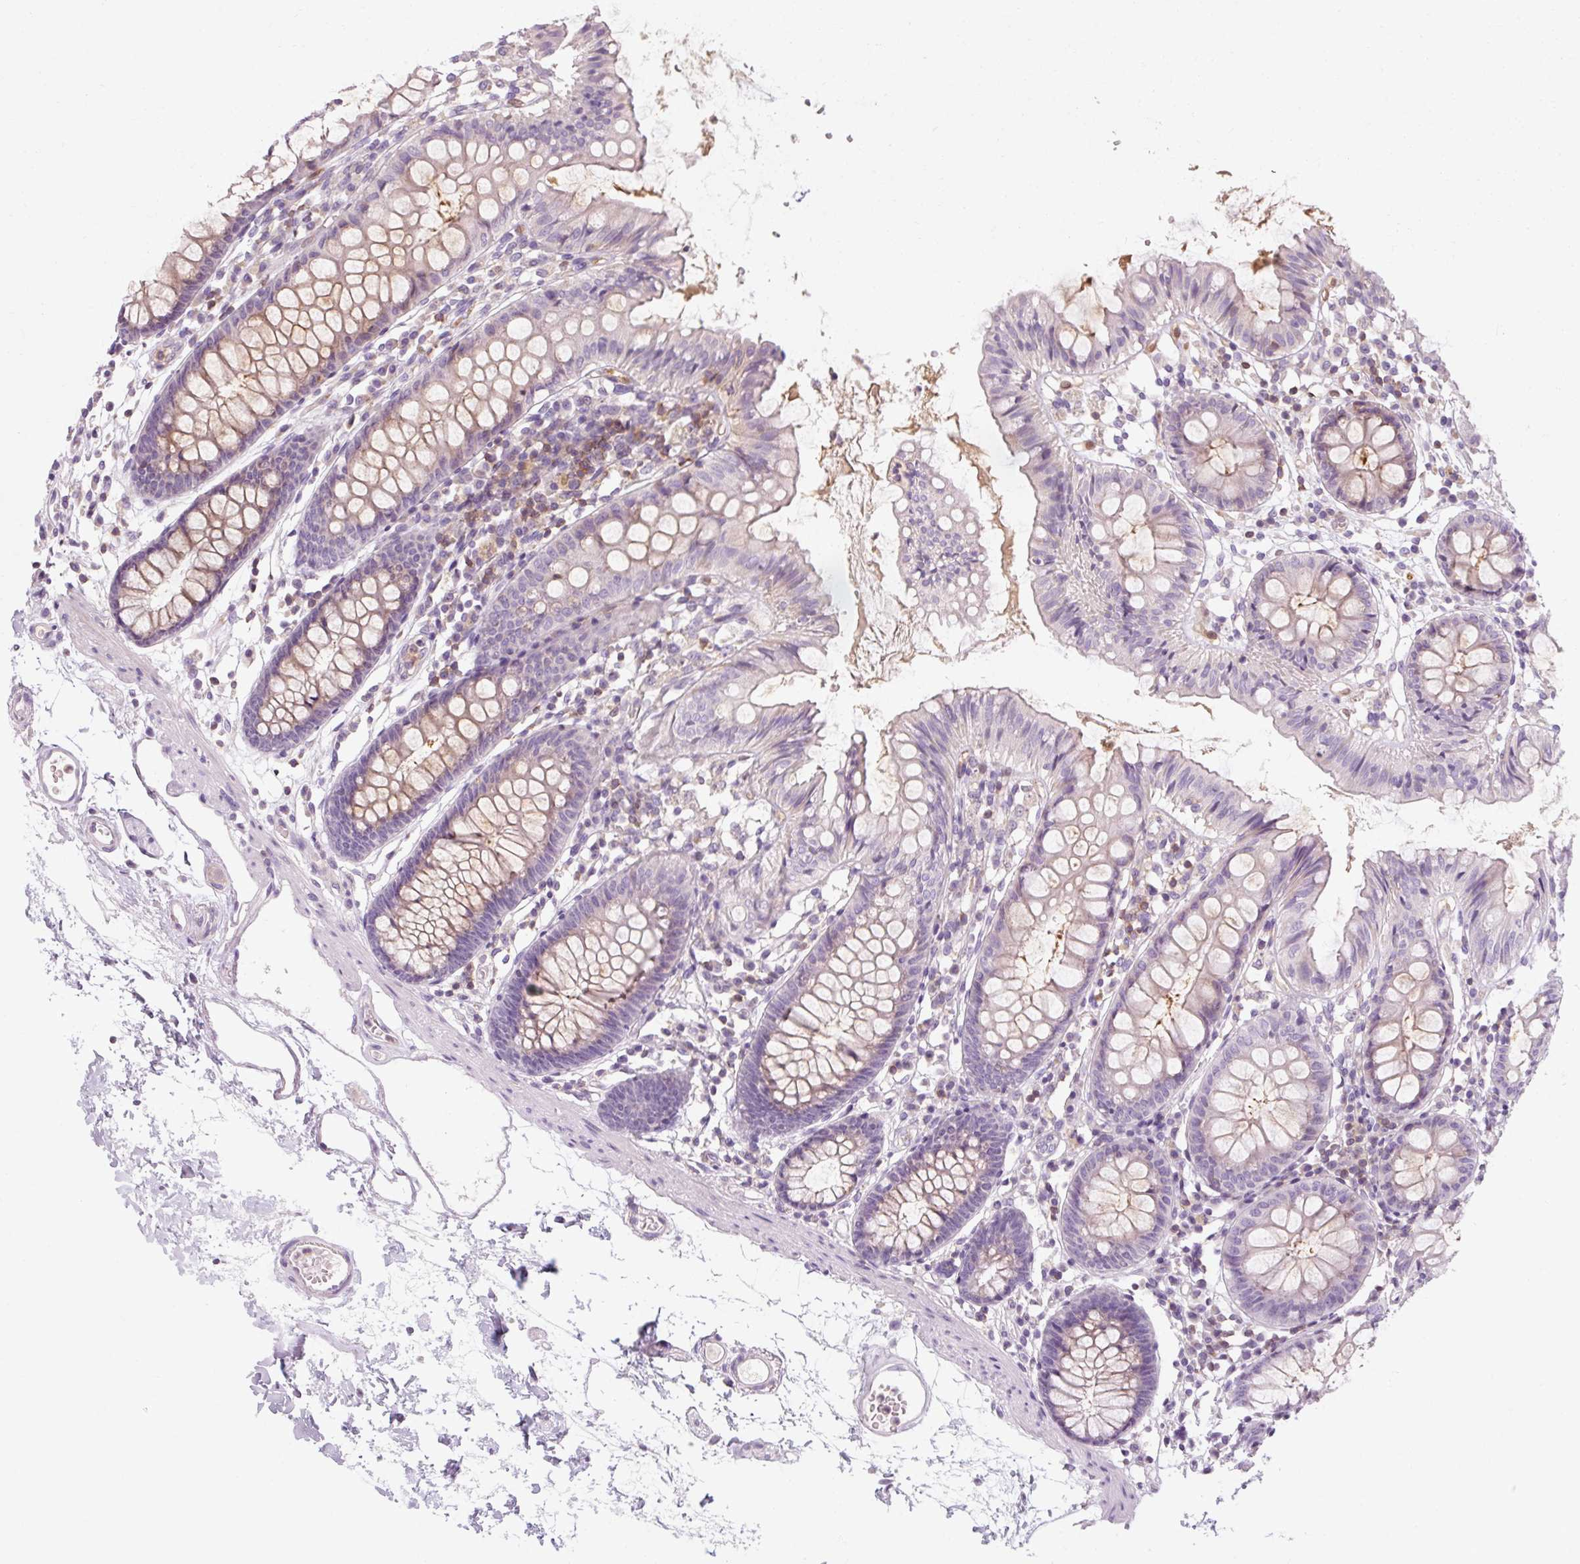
{"staining": {"intensity": "weak", "quantity": "25%-75%", "location": "cytoplasmic/membranous"}, "tissue": "colon", "cell_type": "Endothelial cells", "image_type": "normal", "snomed": [{"axis": "morphology", "description": "Normal tissue, NOS"}, {"axis": "topography", "description": "Colon"}], "caption": "Weak cytoplasmic/membranous positivity for a protein is seen in about 25%-75% of endothelial cells of benign colon using immunohistochemistry.", "gene": "TIGD2", "patient": {"sex": "female", "age": 84}}